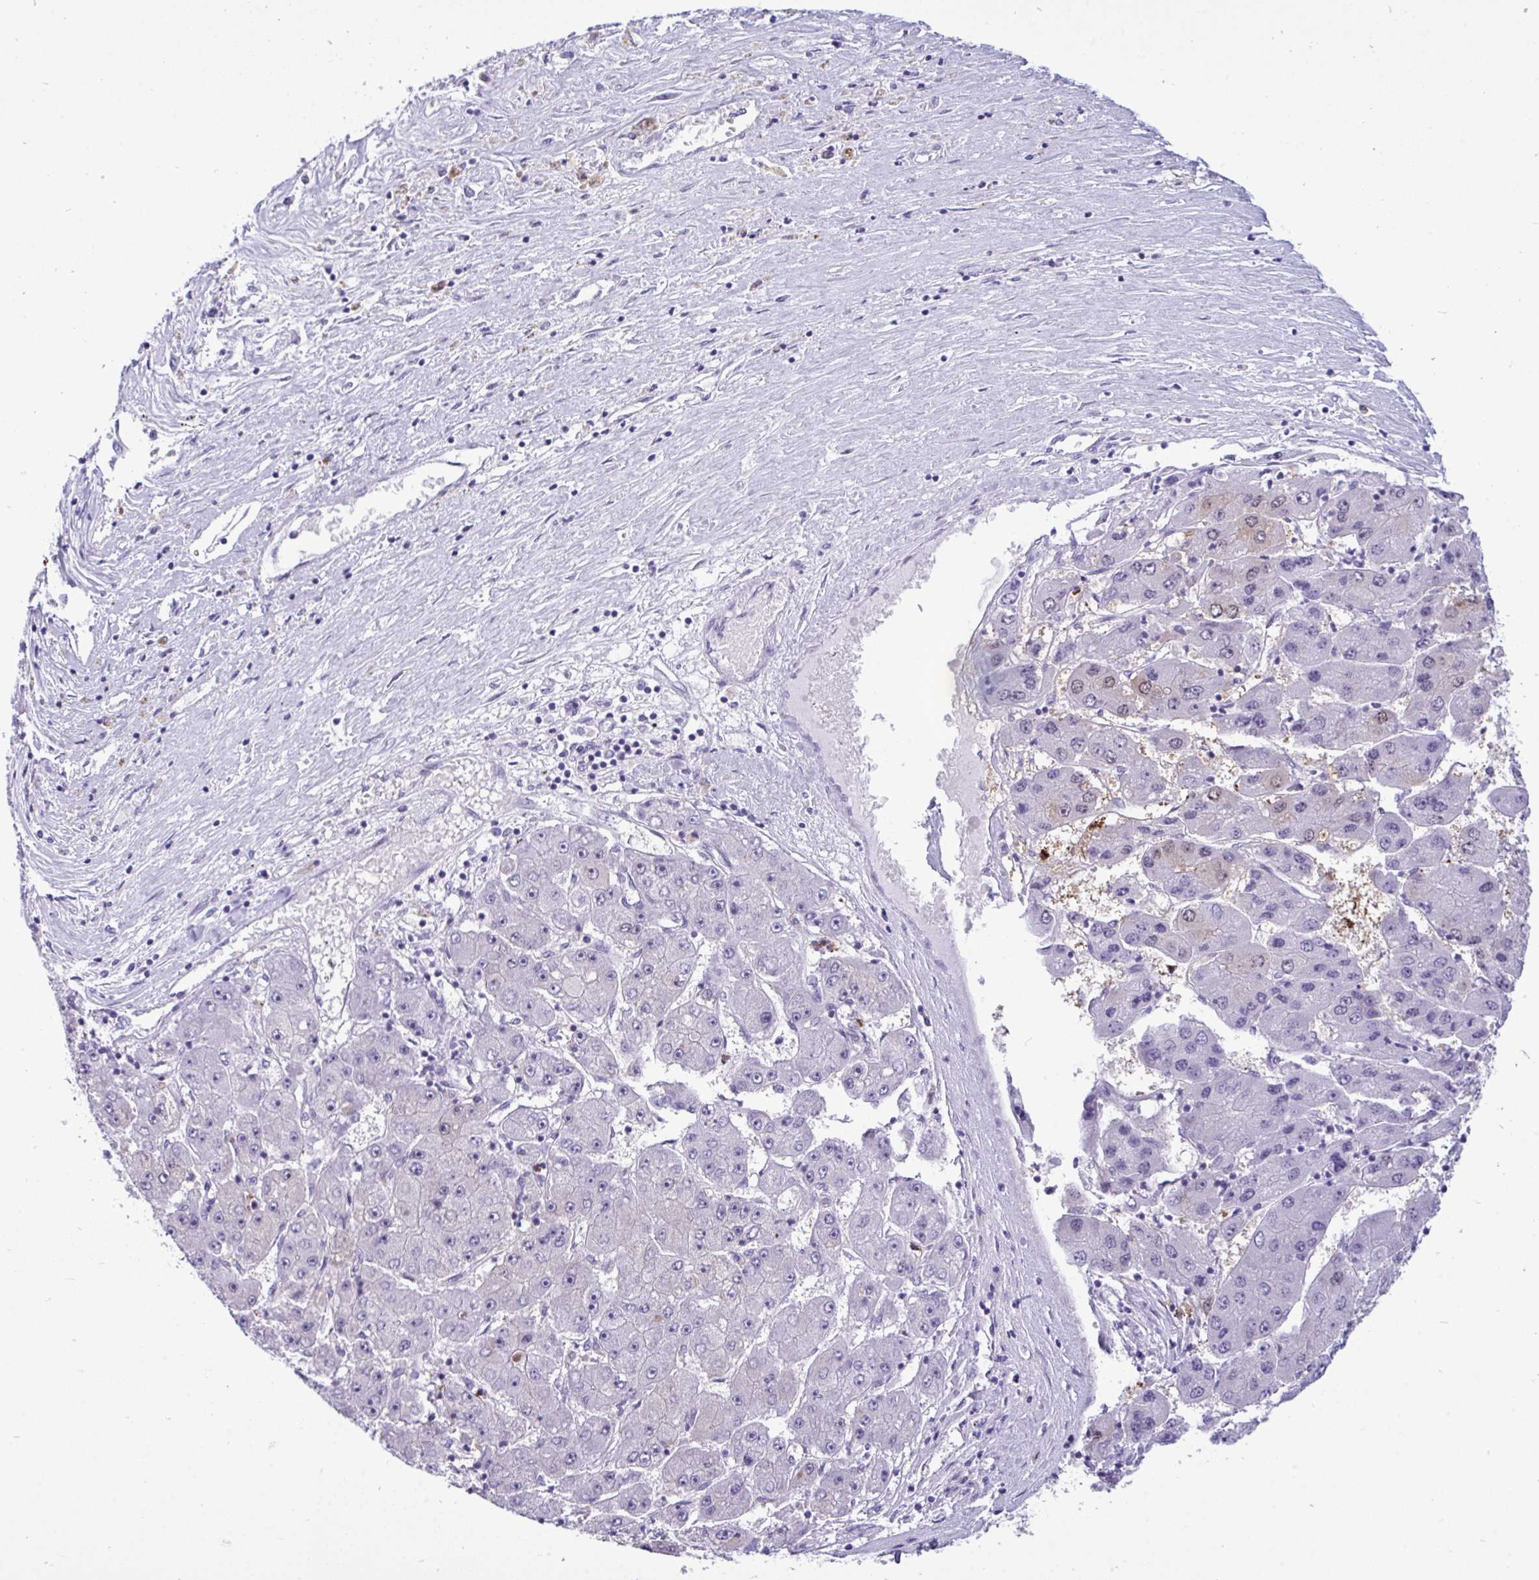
{"staining": {"intensity": "negative", "quantity": "none", "location": "none"}, "tissue": "liver cancer", "cell_type": "Tumor cells", "image_type": "cancer", "snomed": [{"axis": "morphology", "description": "Carcinoma, Hepatocellular, NOS"}, {"axis": "topography", "description": "Liver"}], "caption": "The micrograph displays no staining of tumor cells in liver cancer.", "gene": "ARHGAP42", "patient": {"sex": "female", "age": 61}}